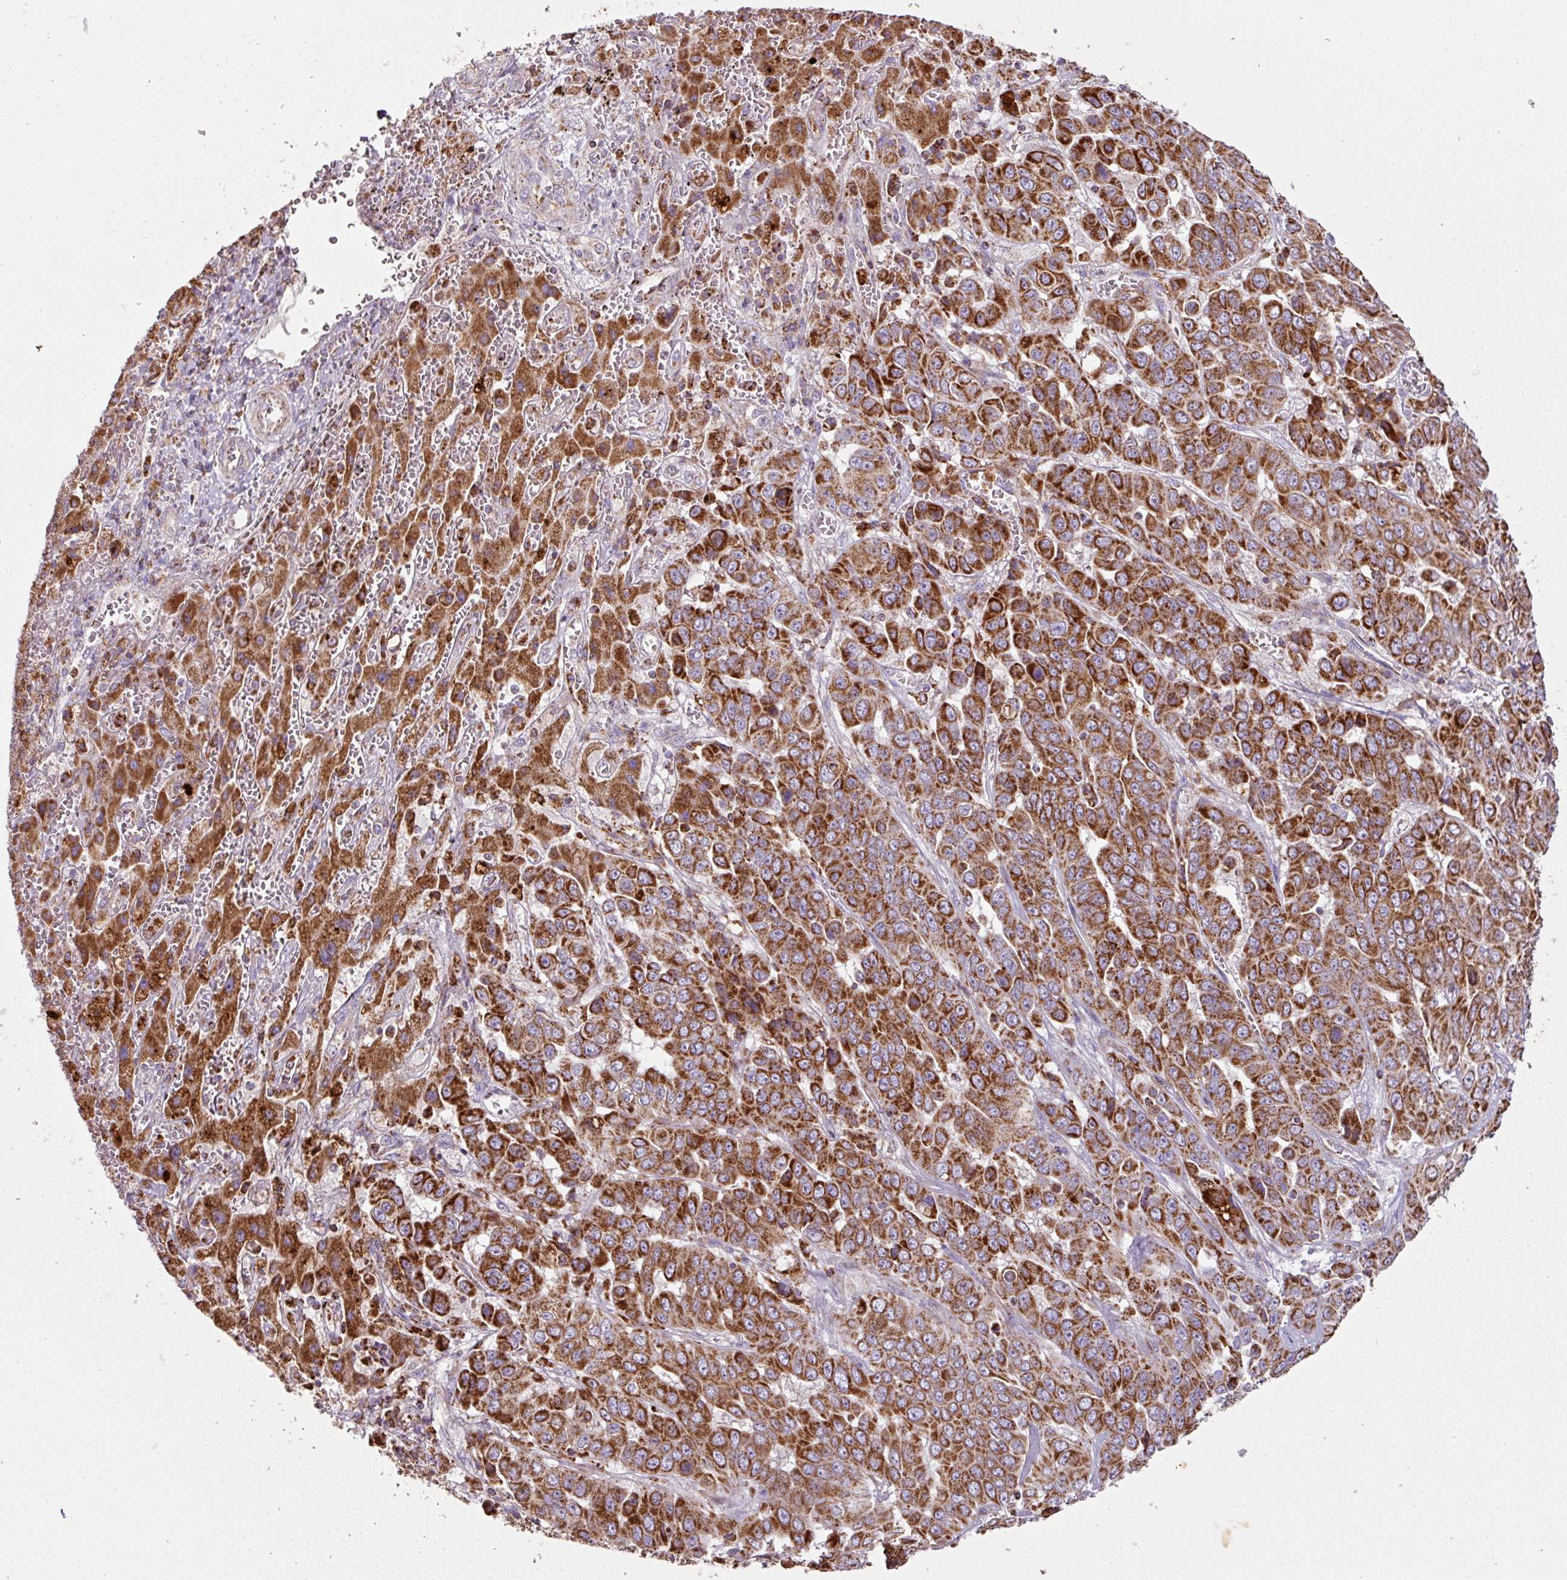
{"staining": {"intensity": "strong", "quantity": ">75%", "location": "cytoplasmic/membranous"}, "tissue": "liver cancer", "cell_type": "Tumor cells", "image_type": "cancer", "snomed": [{"axis": "morphology", "description": "Cholangiocarcinoma"}, {"axis": "topography", "description": "Liver"}], "caption": "Liver cholangiocarcinoma tissue shows strong cytoplasmic/membranous expression in approximately >75% of tumor cells The protein of interest is stained brown, and the nuclei are stained in blue (DAB (3,3'-diaminobenzidine) IHC with brightfield microscopy, high magnification).", "gene": "SQOR", "patient": {"sex": "female", "age": 52}}